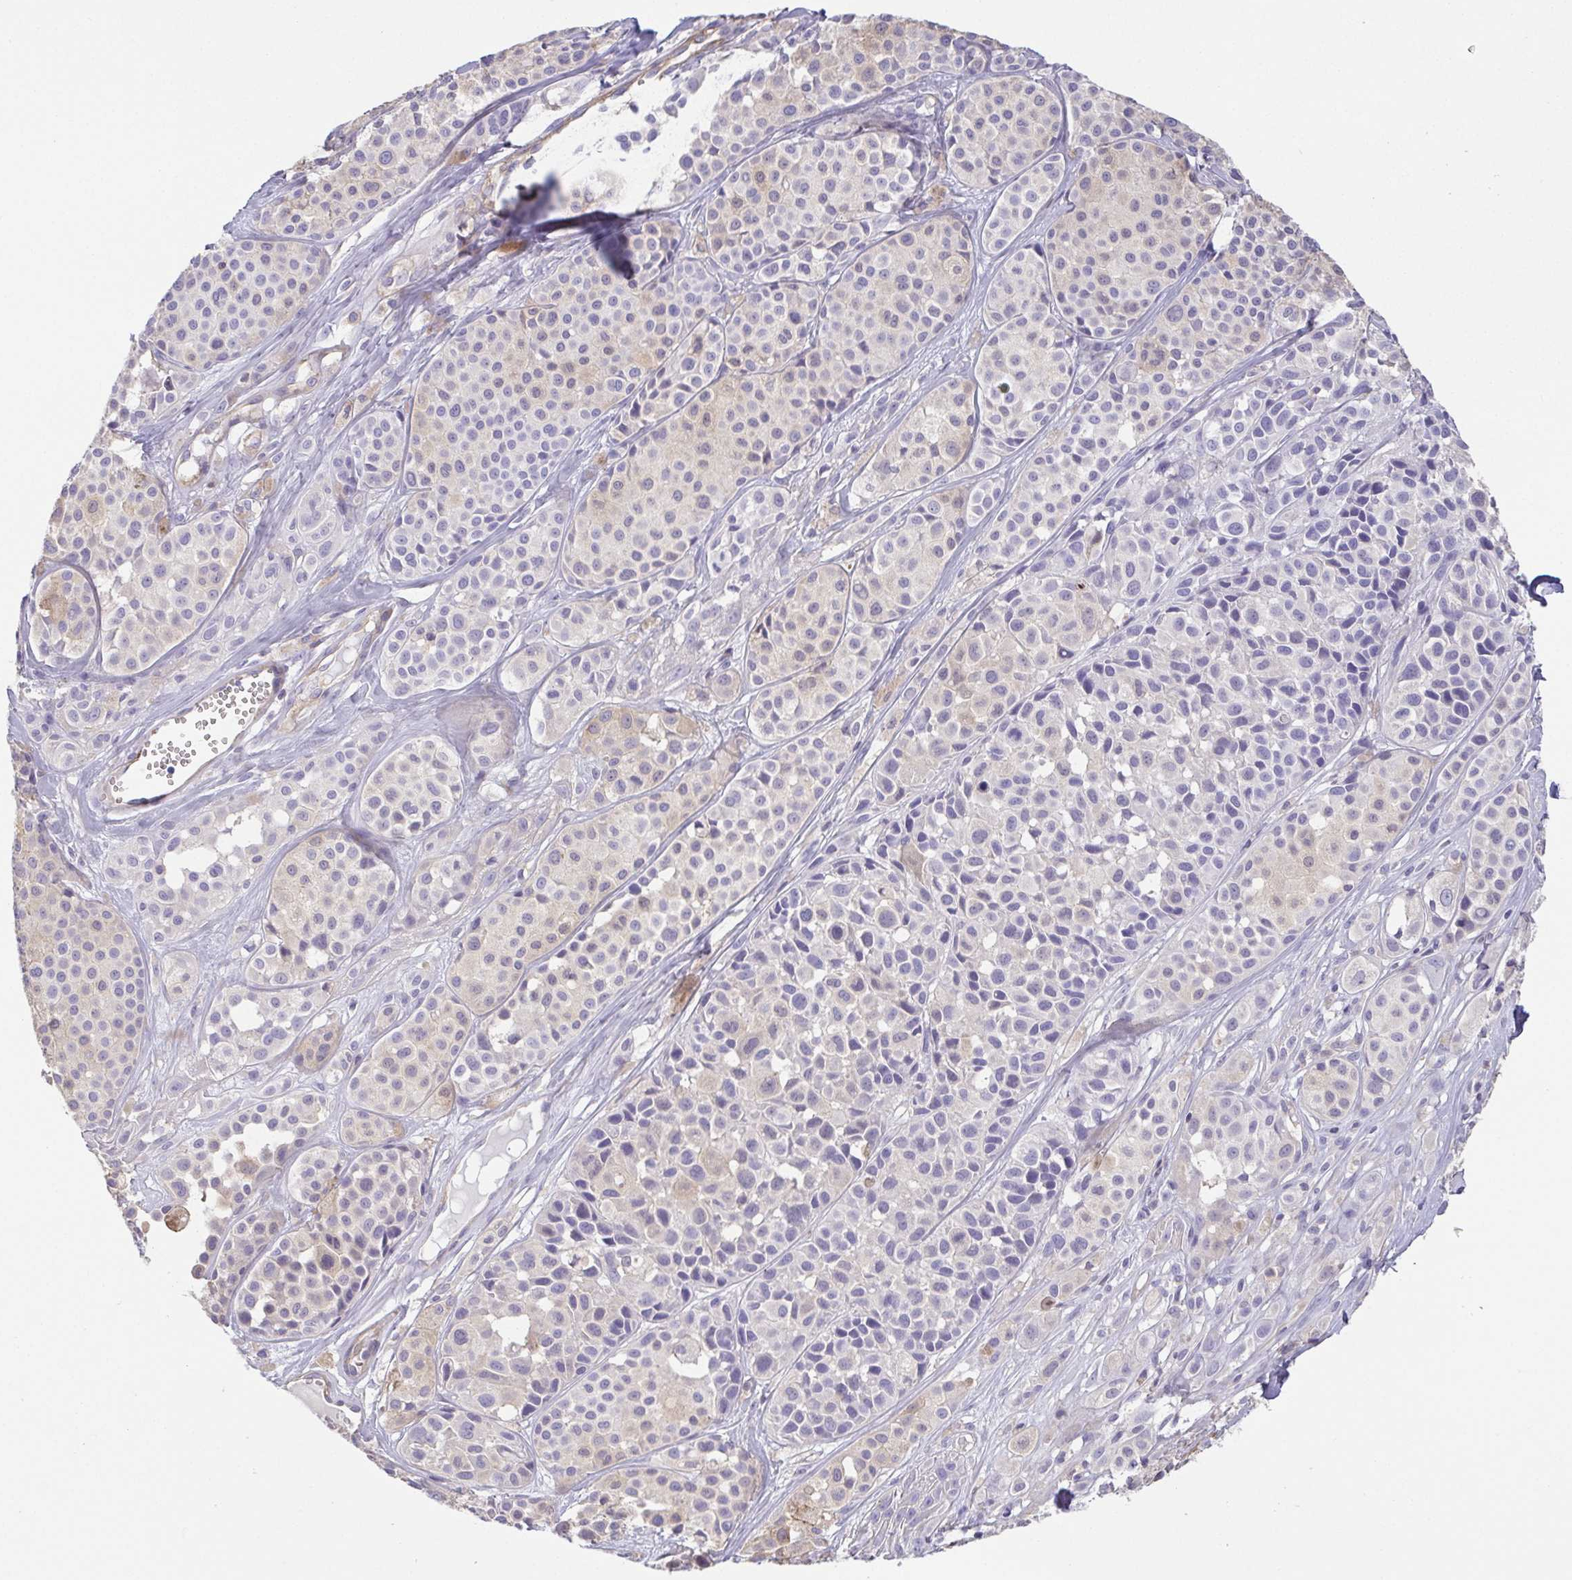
{"staining": {"intensity": "negative", "quantity": "none", "location": "none"}, "tissue": "melanoma", "cell_type": "Tumor cells", "image_type": "cancer", "snomed": [{"axis": "morphology", "description": "Malignant melanoma, NOS"}, {"axis": "topography", "description": "Skin"}], "caption": "The image shows no significant positivity in tumor cells of melanoma.", "gene": "MYL6", "patient": {"sex": "male", "age": 77}}